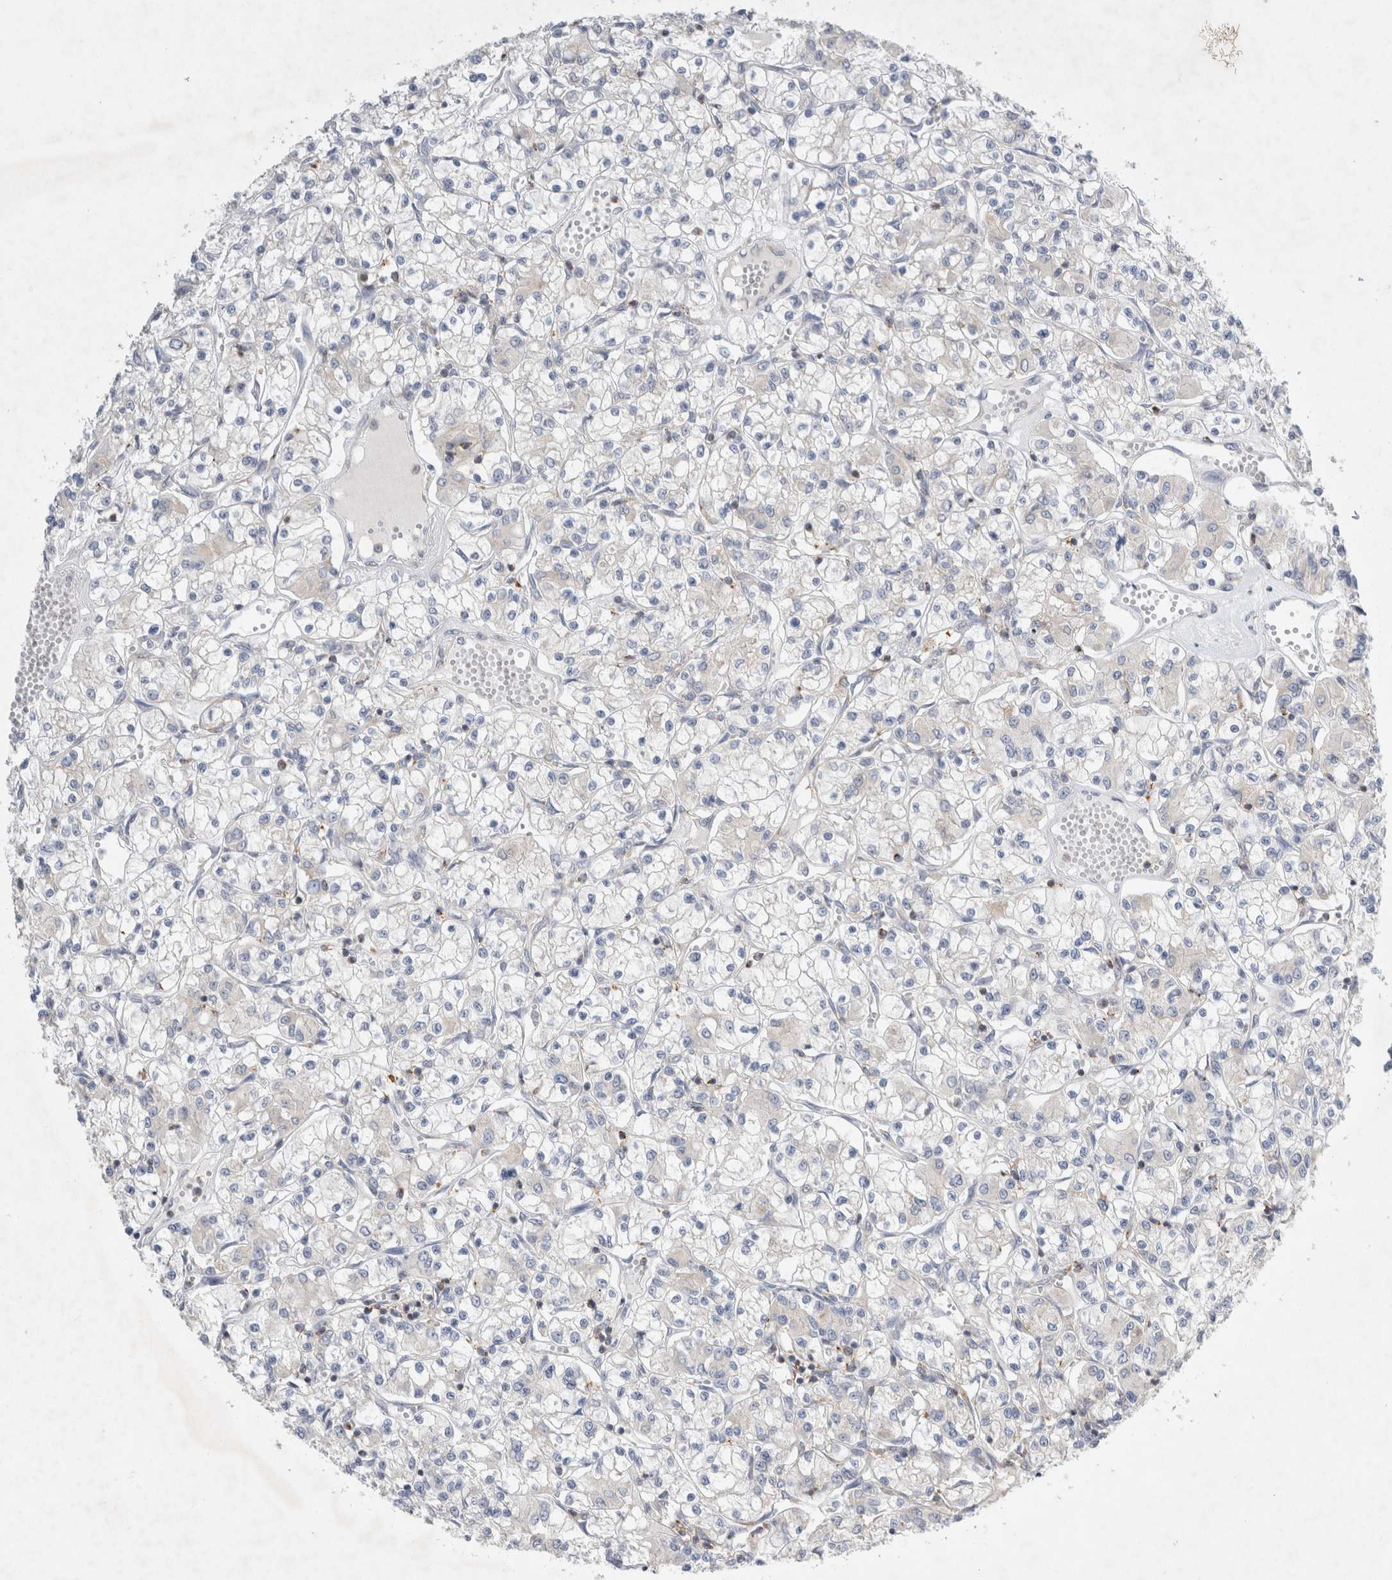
{"staining": {"intensity": "negative", "quantity": "none", "location": "none"}, "tissue": "renal cancer", "cell_type": "Tumor cells", "image_type": "cancer", "snomed": [{"axis": "morphology", "description": "Adenocarcinoma, NOS"}, {"axis": "topography", "description": "Kidney"}], "caption": "This is an immunohistochemistry histopathology image of renal adenocarcinoma. There is no staining in tumor cells.", "gene": "ZNF23", "patient": {"sex": "female", "age": 59}}